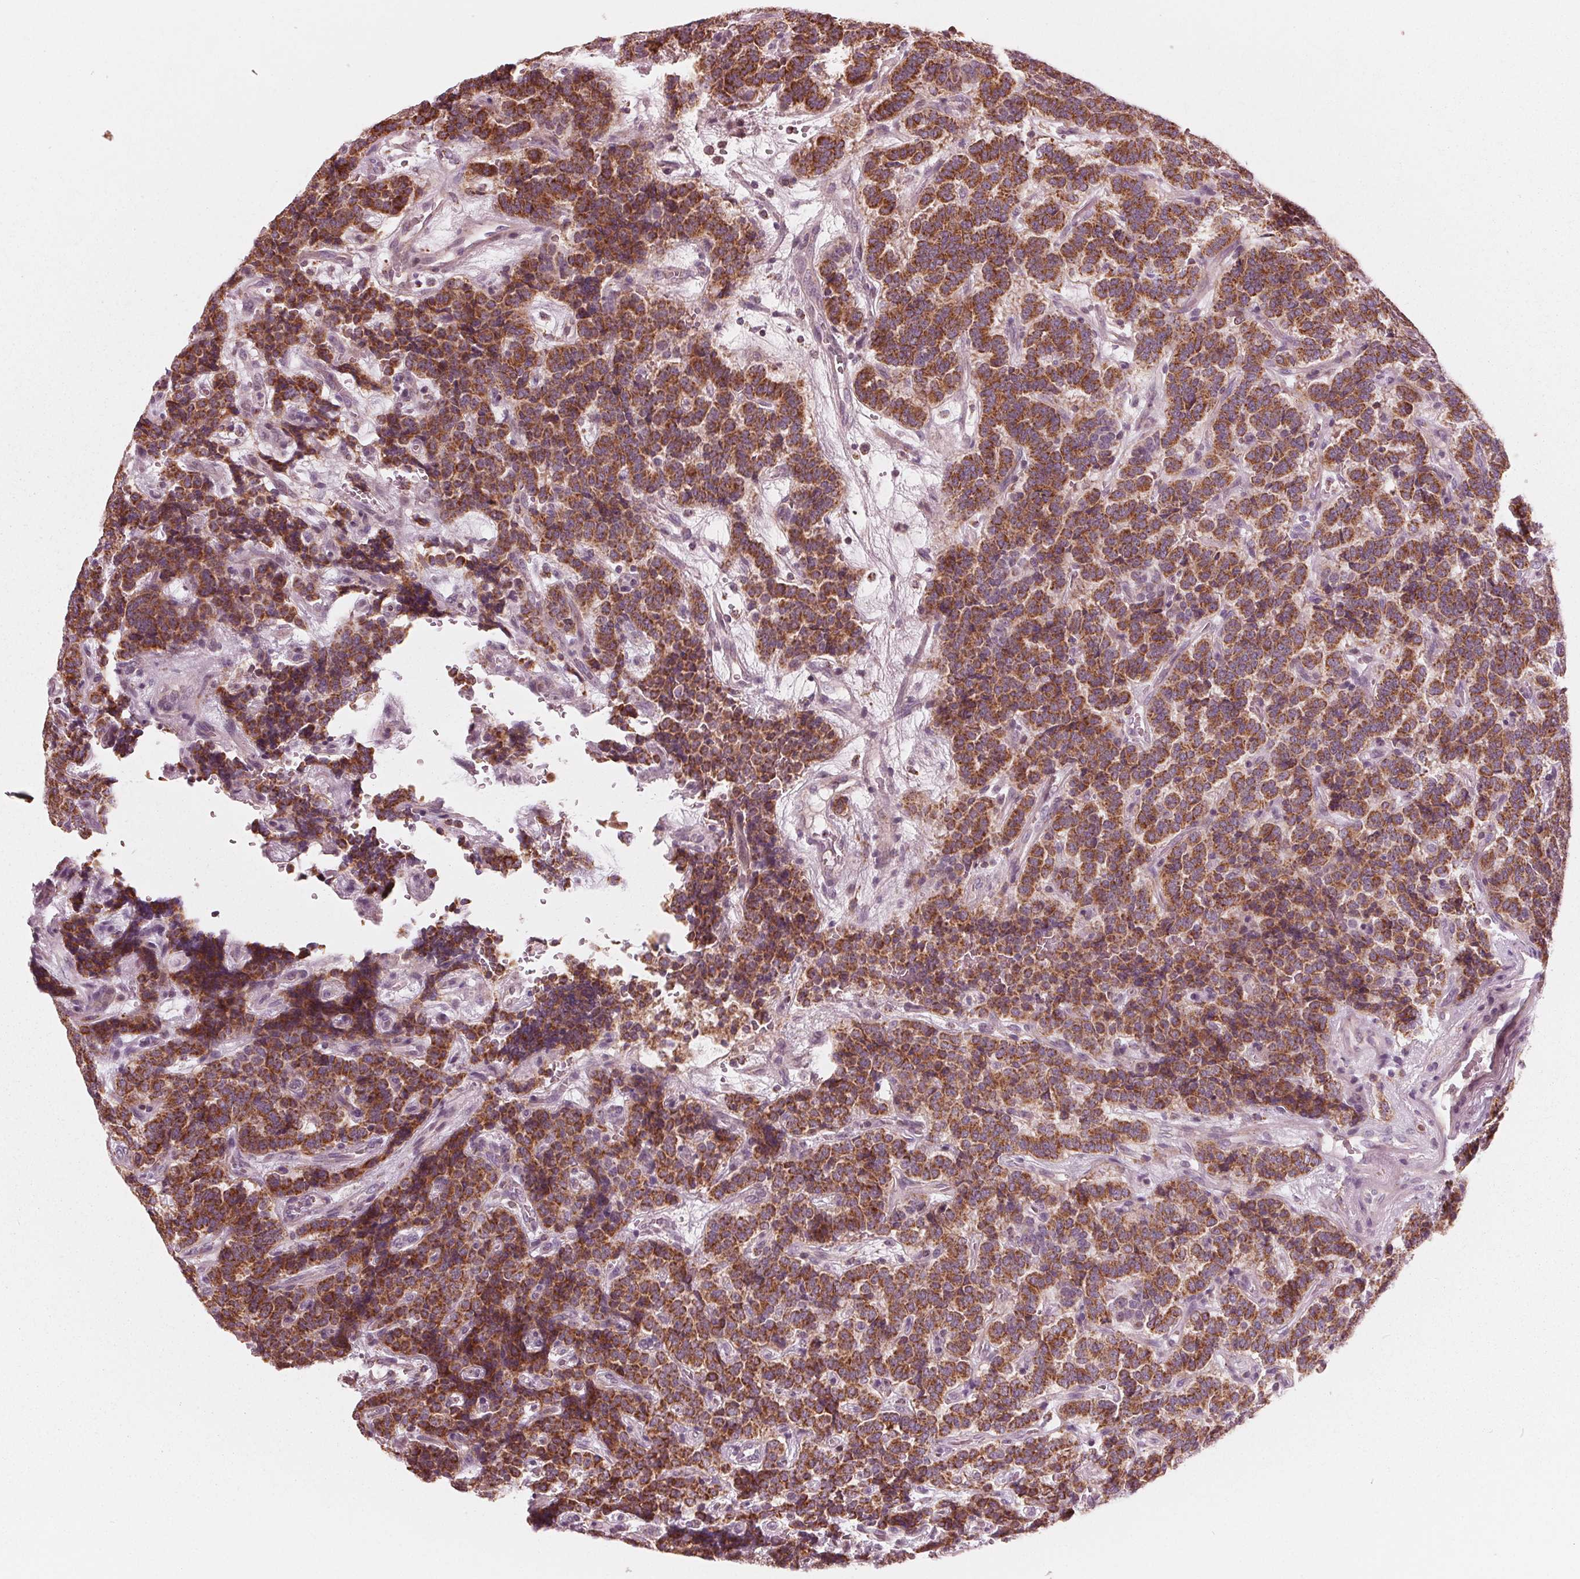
{"staining": {"intensity": "strong", "quantity": ">75%", "location": "cytoplasmic/membranous"}, "tissue": "carcinoid", "cell_type": "Tumor cells", "image_type": "cancer", "snomed": [{"axis": "morphology", "description": "Carcinoid, malignant, NOS"}, {"axis": "topography", "description": "Pancreas"}], "caption": "Immunohistochemistry (IHC) histopathology image of neoplastic tissue: malignant carcinoid stained using IHC shows high levels of strong protein expression localized specifically in the cytoplasmic/membranous of tumor cells, appearing as a cytoplasmic/membranous brown color.", "gene": "DCAF4L2", "patient": {"sex": "male", "age": 36}}